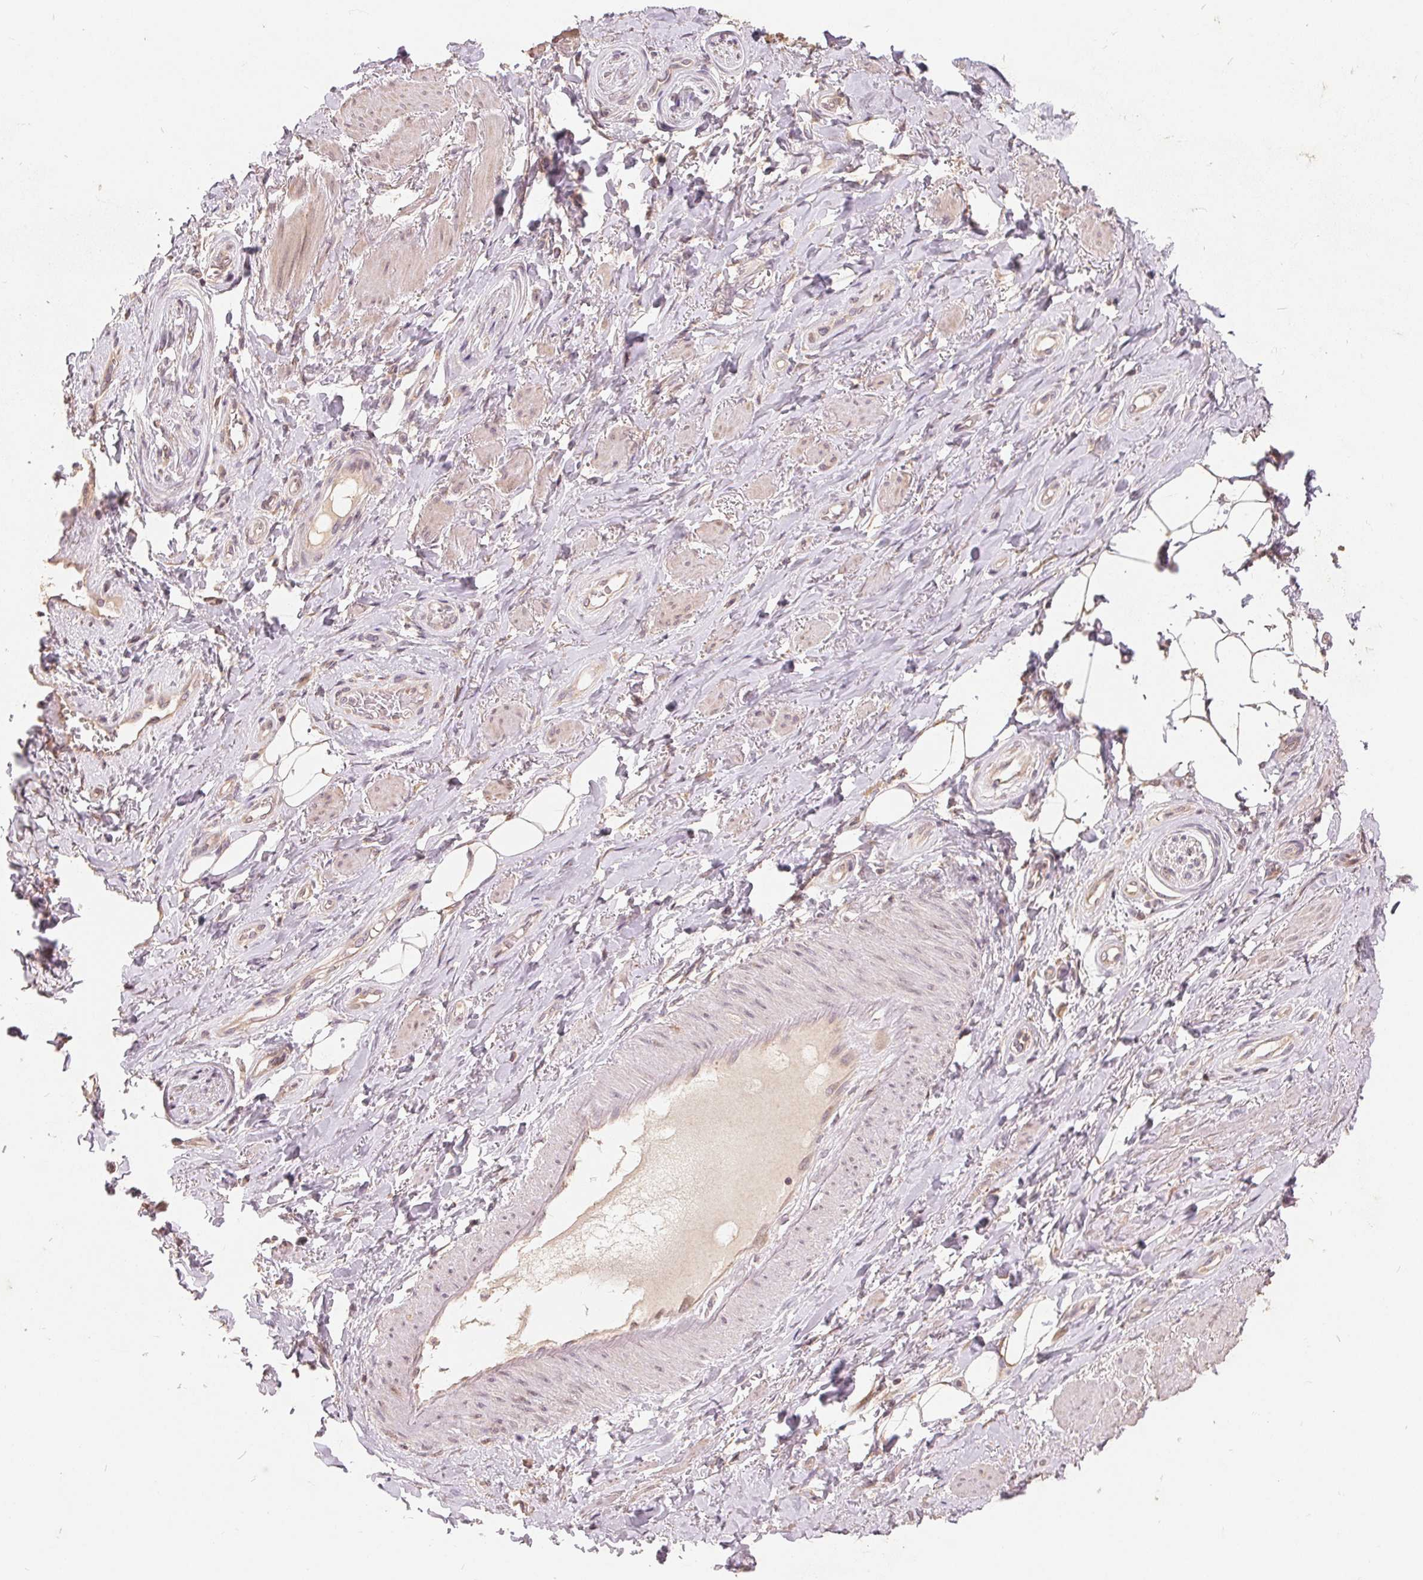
{"staining": {"intensity": "moderate", "quantity": "25%-75%", "location": "cytoplasmic/membranous"}, "tissue": "adipose tissue", "cell_type": "Adipocytes", "image_type": "normal", "snomed": [{"axis": "morphology", "description": "Normal tissue, NOS"}, {"axis": "topography", "description": "Anal"}, {"axis": "topography", "description": "Peripheral nerve tissue"}], "caption": "Immunohistochemistry (IHC) (DAB (3,3'-diaminobenzidine)) staining of normal human adipose tissue reveals moderate cytoplasmic/membranous protein staining in about 25%-75% of adipocytes. The staining is performed using DAB (3,3'-diaminobenzidine) brown chromogen to label protein expression. The nuclei are counter-stained blue using hematoxylin.", "gene": "CDIPT", "patient": {"sex": "male", "age": 53}}